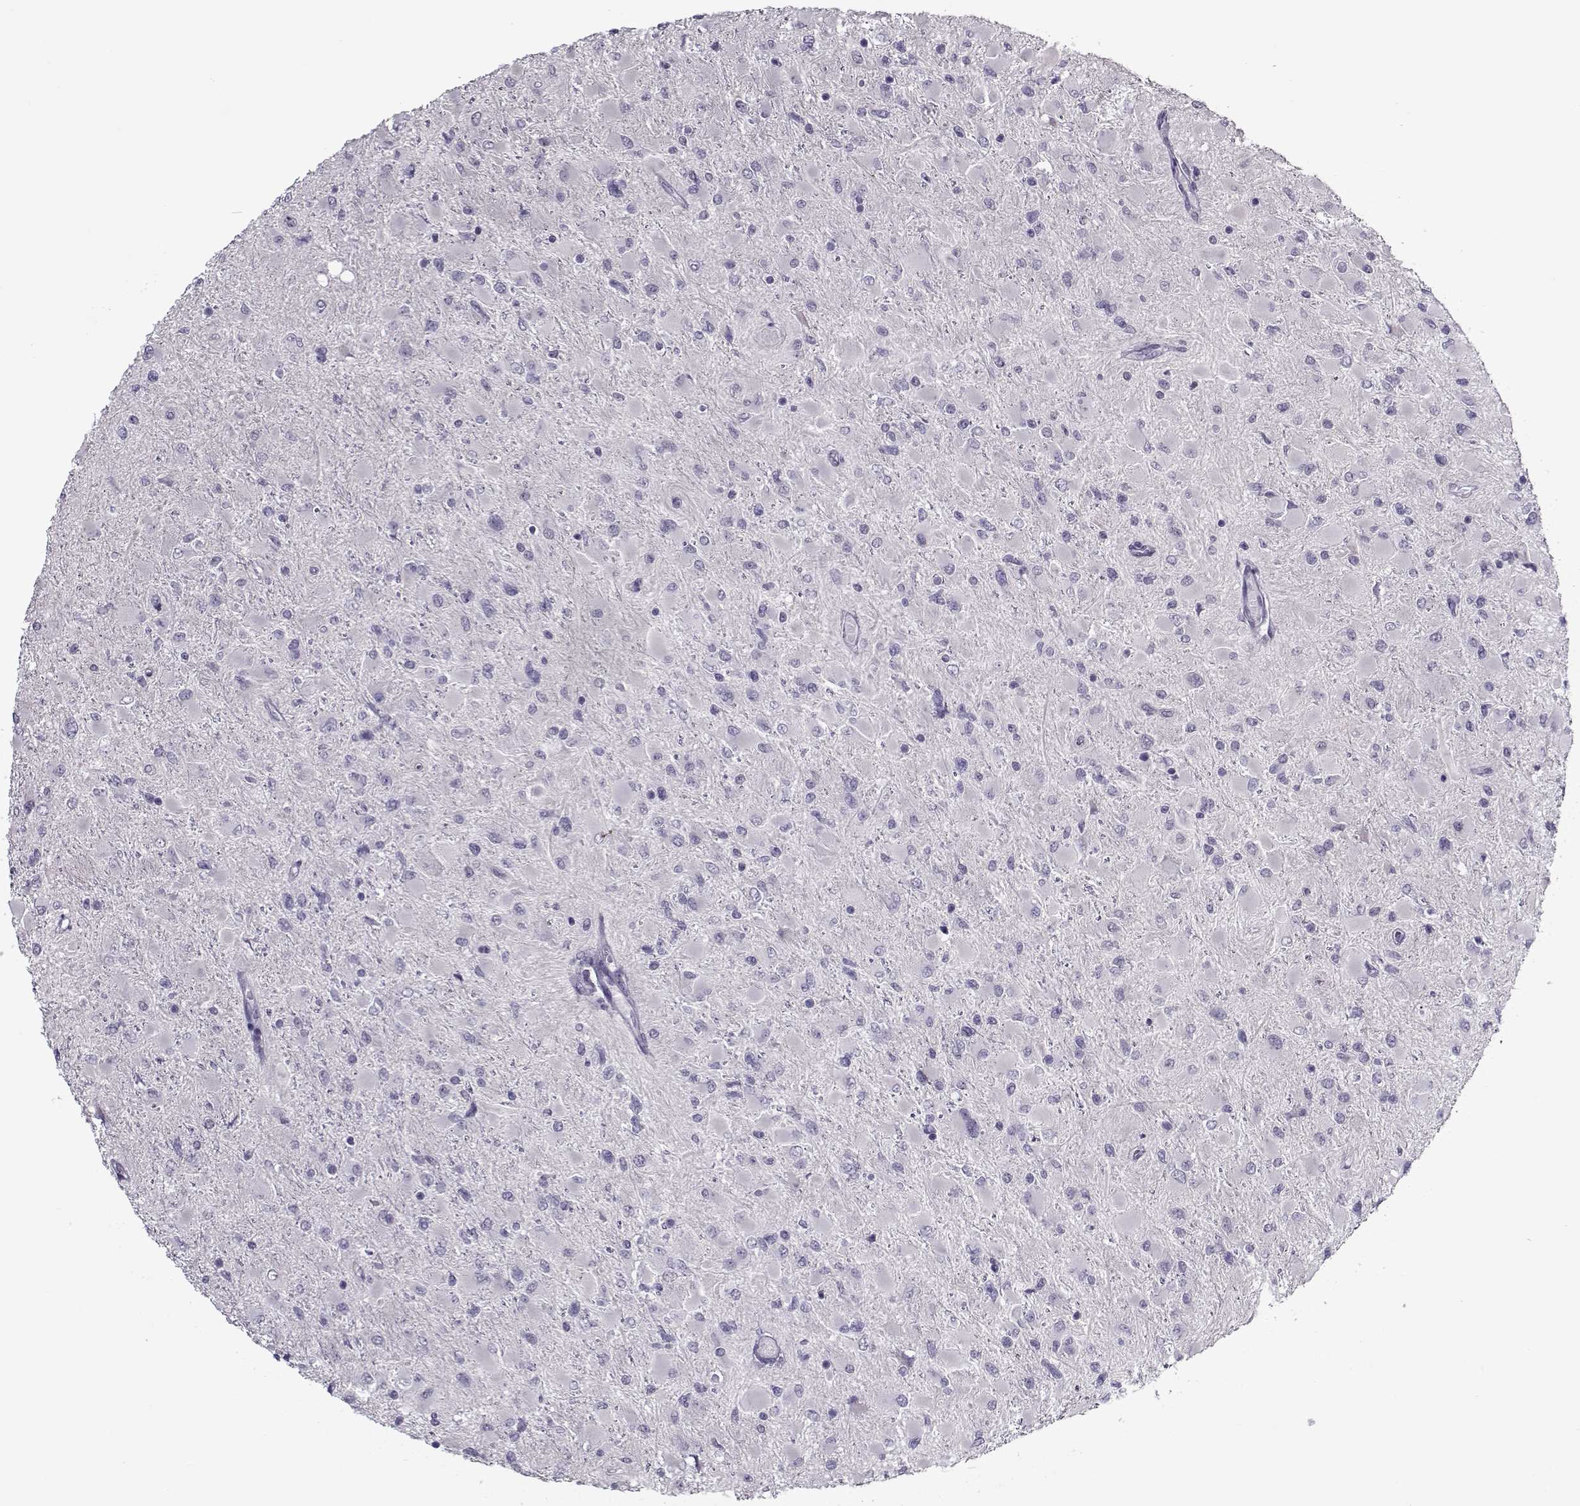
{"staining": {"intensity": "negative", "quantity": "none", "location": "none"}, "tissue": "glioma", "cell_type": "Tumor cells", "image_type": "cancer", "snomed": [{"axis": "morphology", "description": "Glioma, malignant, High grade"}, {"axis": "topography", "description": "Cerebral cortex"}], "caption": "High power microscopy image of an IHC micrograph of glioma, revealing no significant positivity in tumor cells. (DAB immunohistochemistry with hematoxylin counter stain).", "gene": "CIBAR1", "patient": {"sex": "female", "age": 36}}